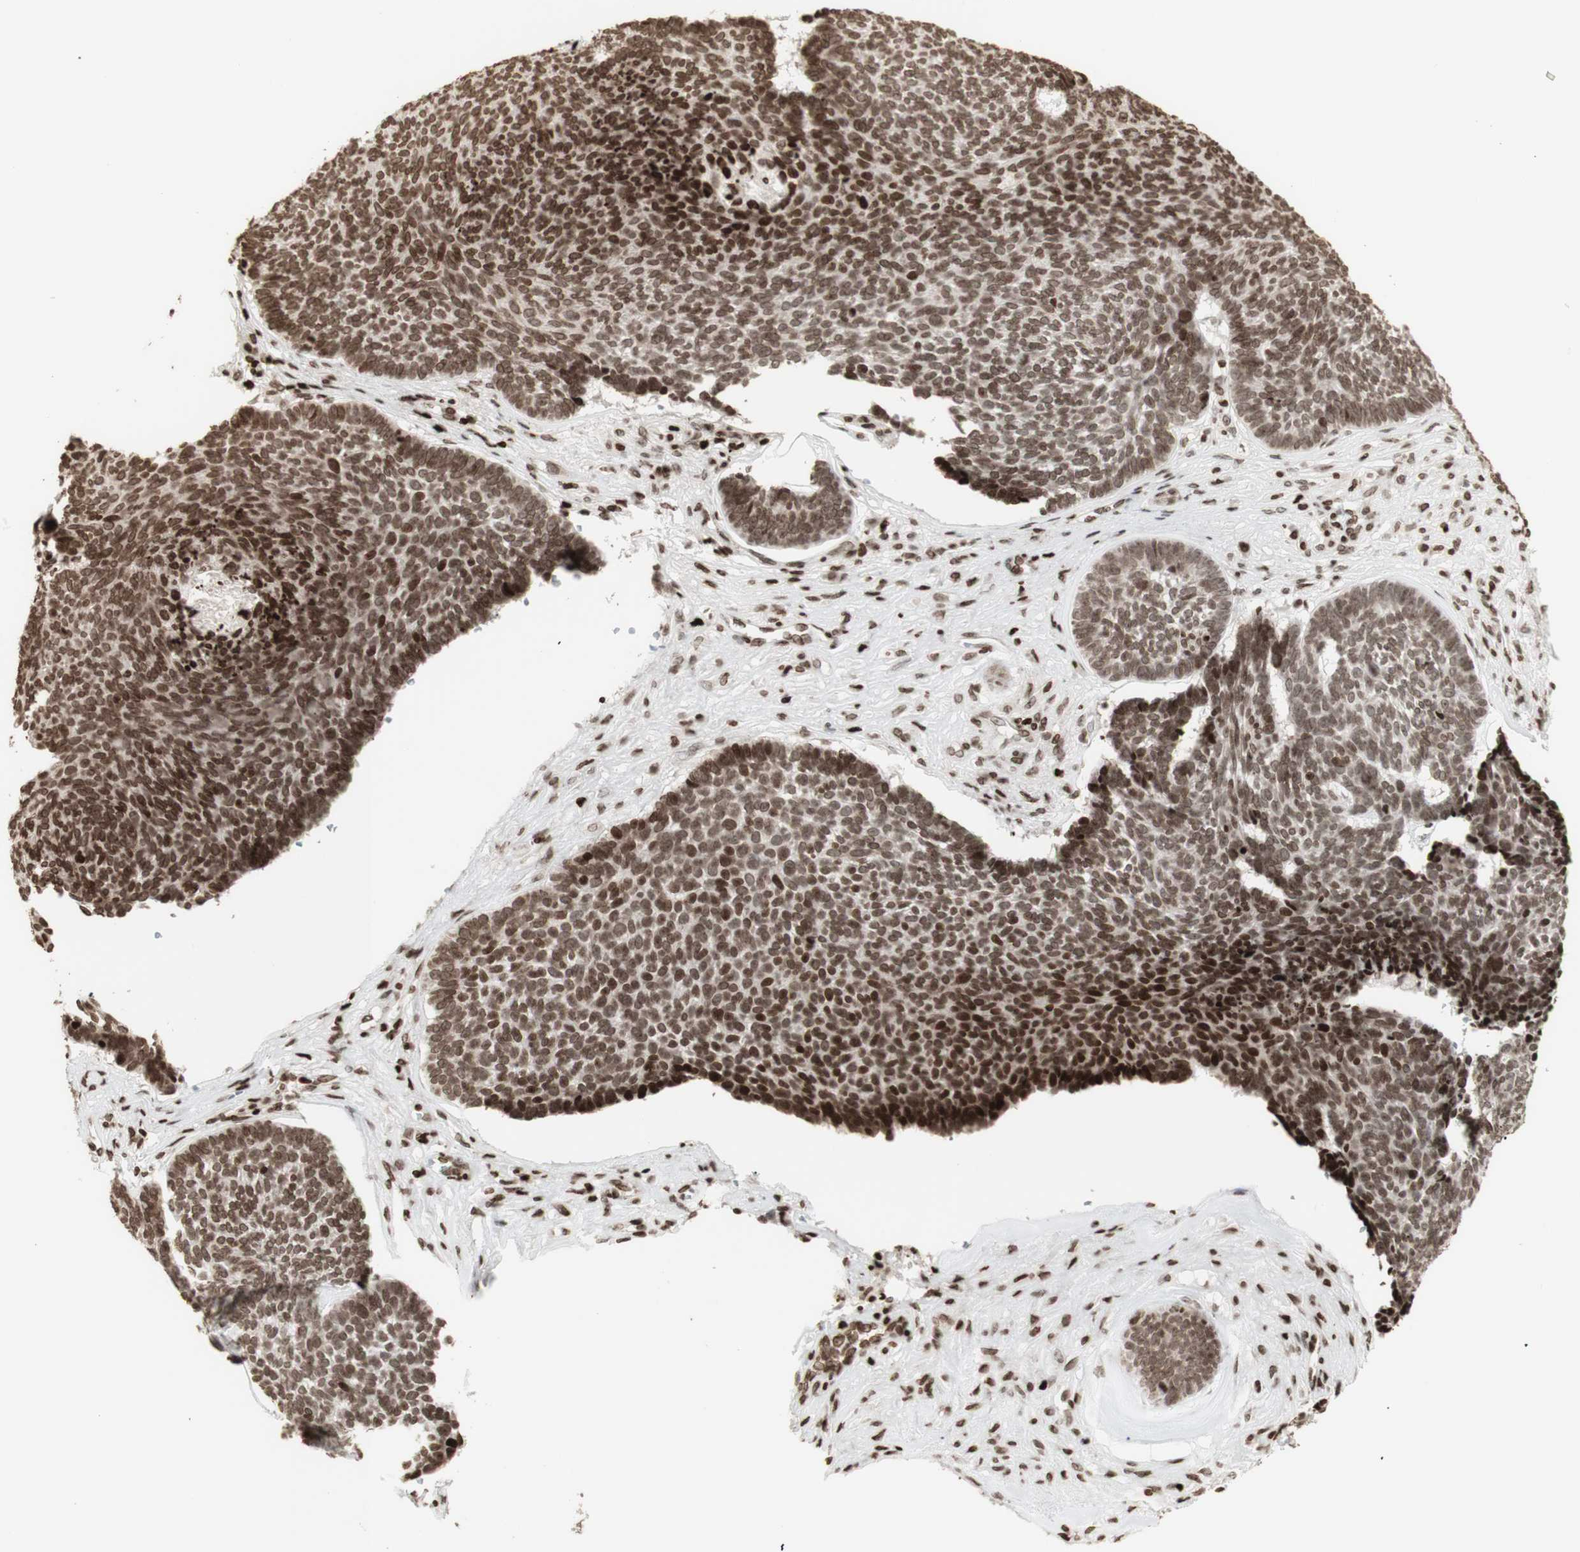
{"staining": {"intensity": "strong", "quantity": ">75%", "location": "nuclear"}, "tissue": "skin cancer", "cell_type": "Tumor cells", "image_type": "cancer", "snomed": [{"axis": "morphology", "description": "Basal cell carcinoma"}, {"axis": "topography", "description": "Skin"}], "caption": "Skin basal cell carcinoma tissue shows strong nuclear staining in approximately >75% of tumor cells, visualized by immunohistochemistry. (DAB IHC, brown staining for protein, blue staining for nuclei).", "gene": "NCAPD2", "patient": {"sex": "male", "age": 84}}